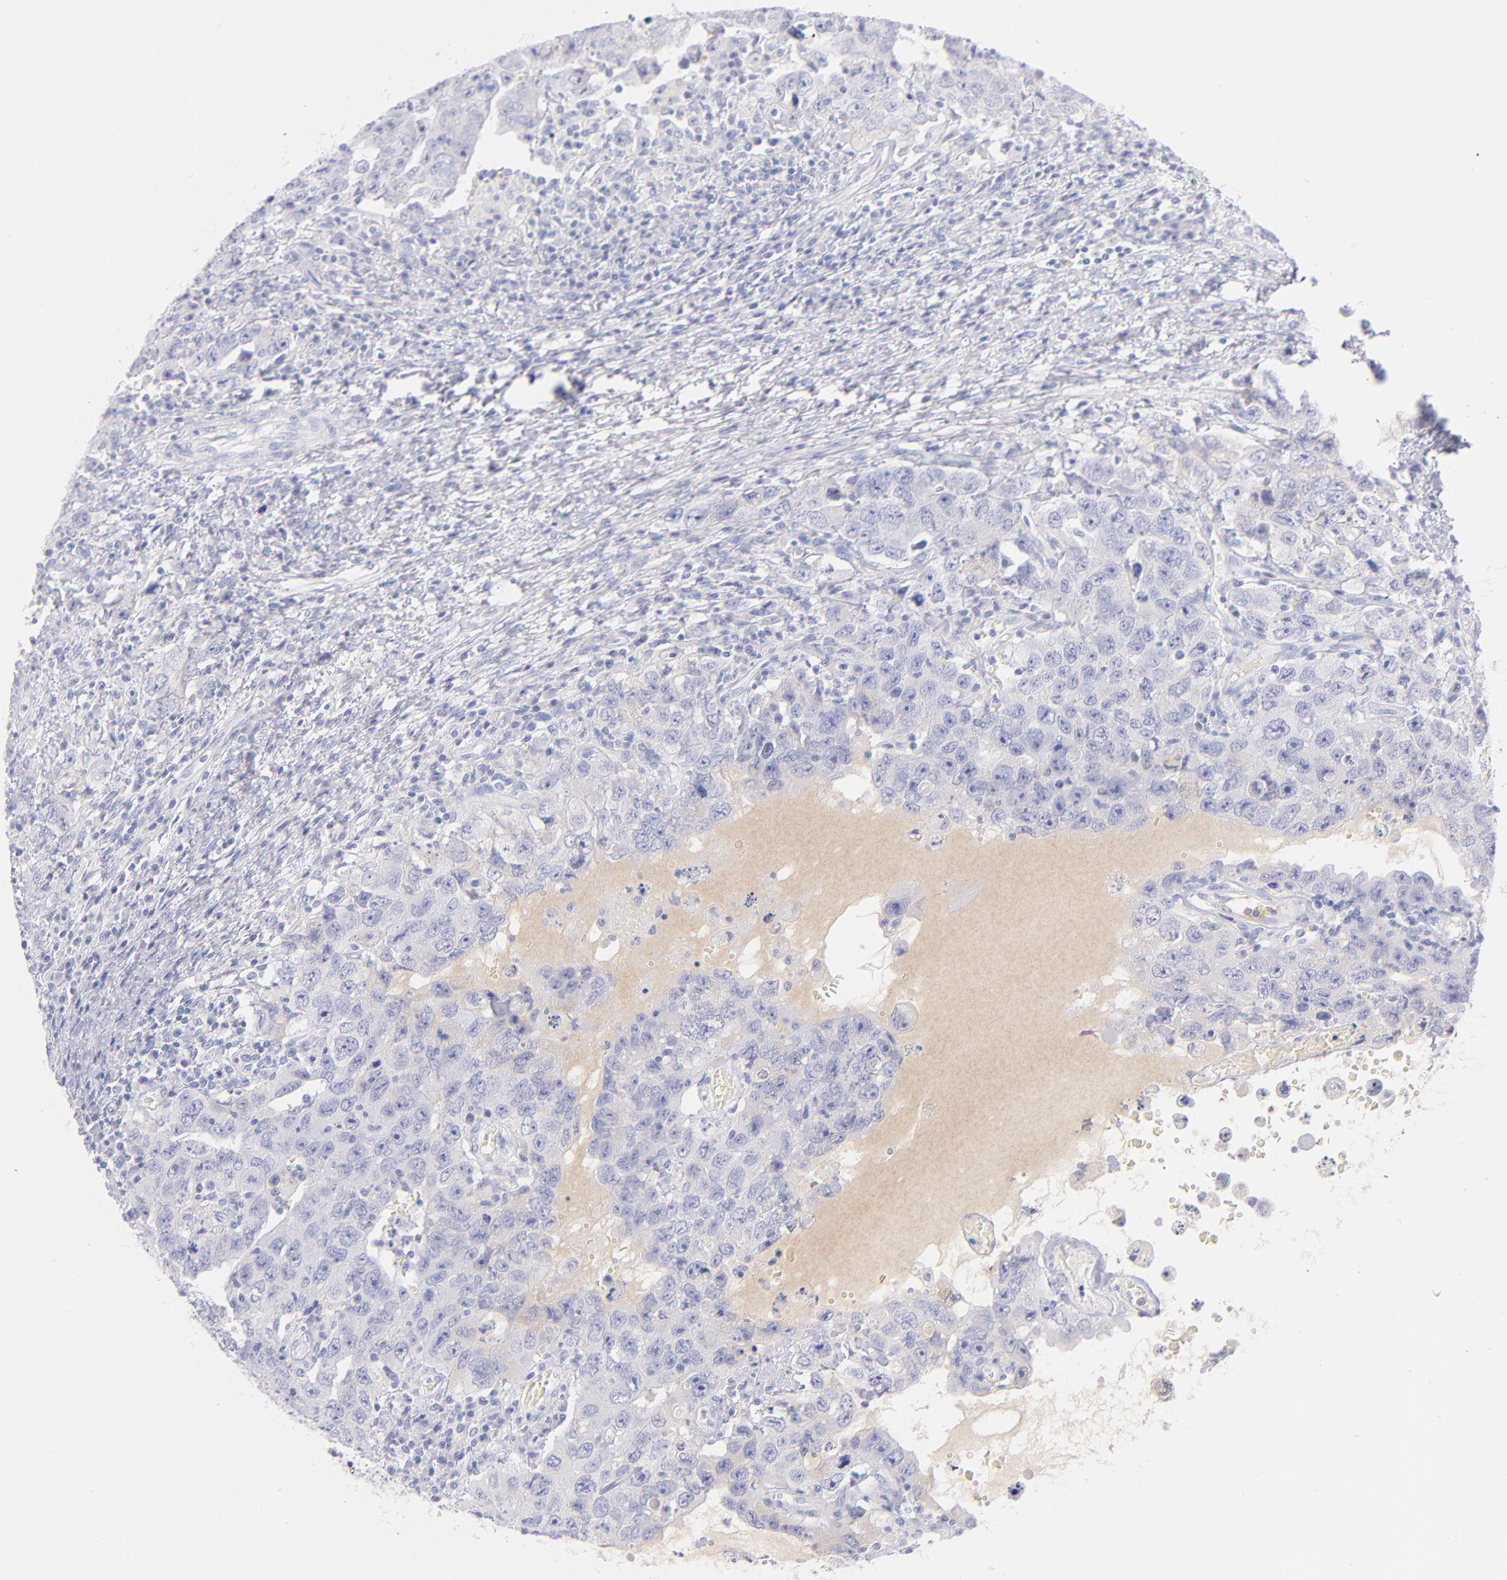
{"staining": {"intensity": "negative", "quantity": "none", "location": "none"}, "tissue": "testis cancer", "cell_type": "Tumor cells", "image_type": "cancer", "snomed": [{"axis": "morphology", "description": "Carcinoma, Embryonal, NOS"}, {"axis": "topography", "description": "Testis"}], "caption": "This is an IHC photomicrograph of human embryonal carcinoma (testis). There is no staining in tumor cells.", "gene": "HP", "patient": {"sex": "male", "age": 26}}